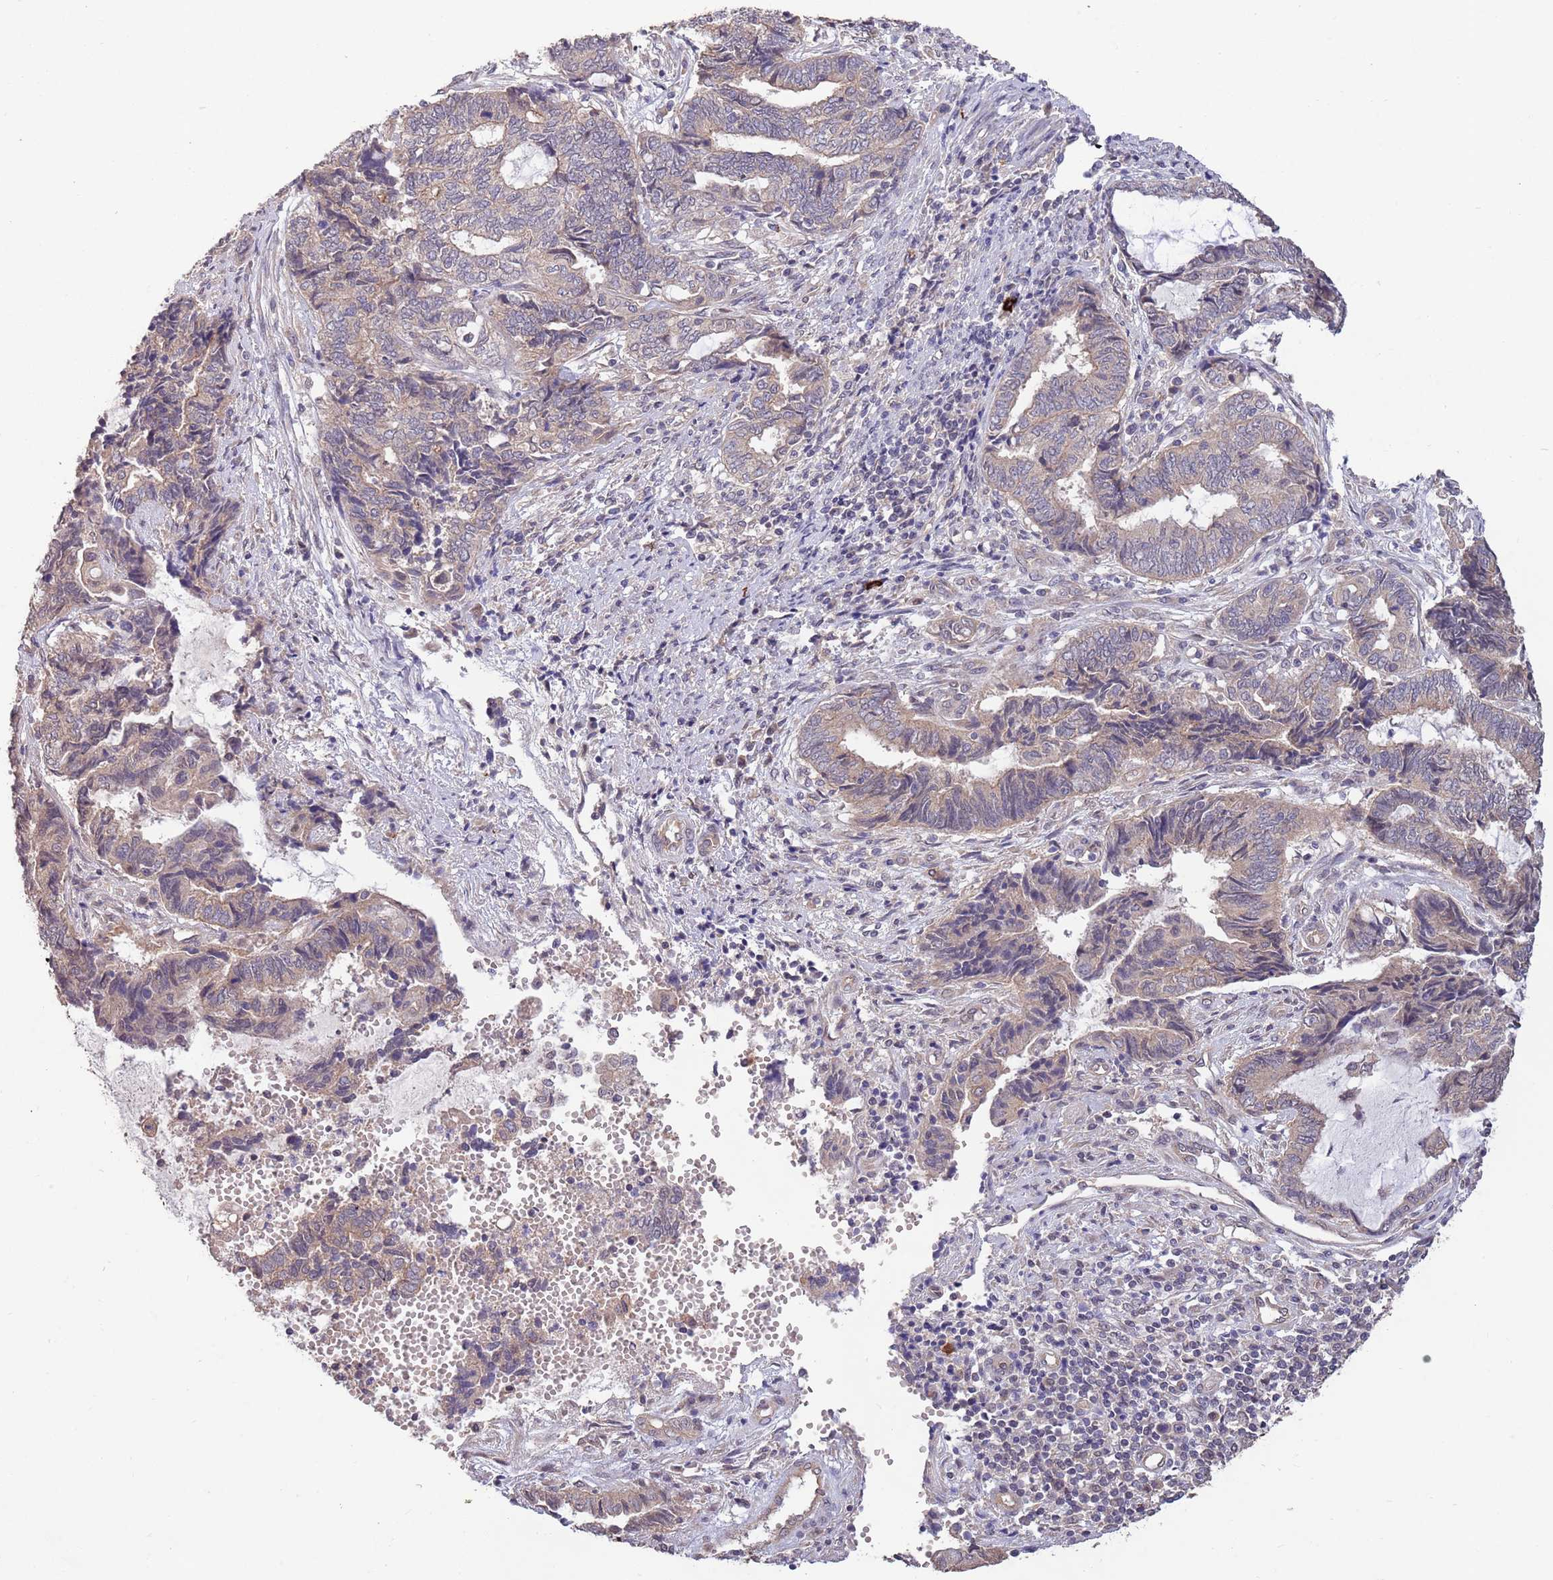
{"staining": {"intensity": "weak", "quantity": "25%-75%", "location": "cytoplasmic/membranous"}, "tissue": "endometrial cancer", "cell_type": "Tumor cells", "image_type": "cancer", "snomed": [{"axis": "morphology", "description": "Adenocarcinoma, NOS"}, {"axis": "topography", "description": "Uterus"}, {"axis": "topography", "description": "Endometrium"}], "caption": "Immunohistochemistry (DAB (3,3'-diaminobenzidine)) staining of endometrial cancer (adenocarcinoma) exhibits weak cytoplasmic/membranous protein staining in about 25%-75% of tumor cells. The staining is performed using DAB brown chromogen to label protein expression. The nuclei are counter-stained blue using hematoxylin.", "gene": "MARVELD2", "patient": {"sex": "female", "age": 70}}